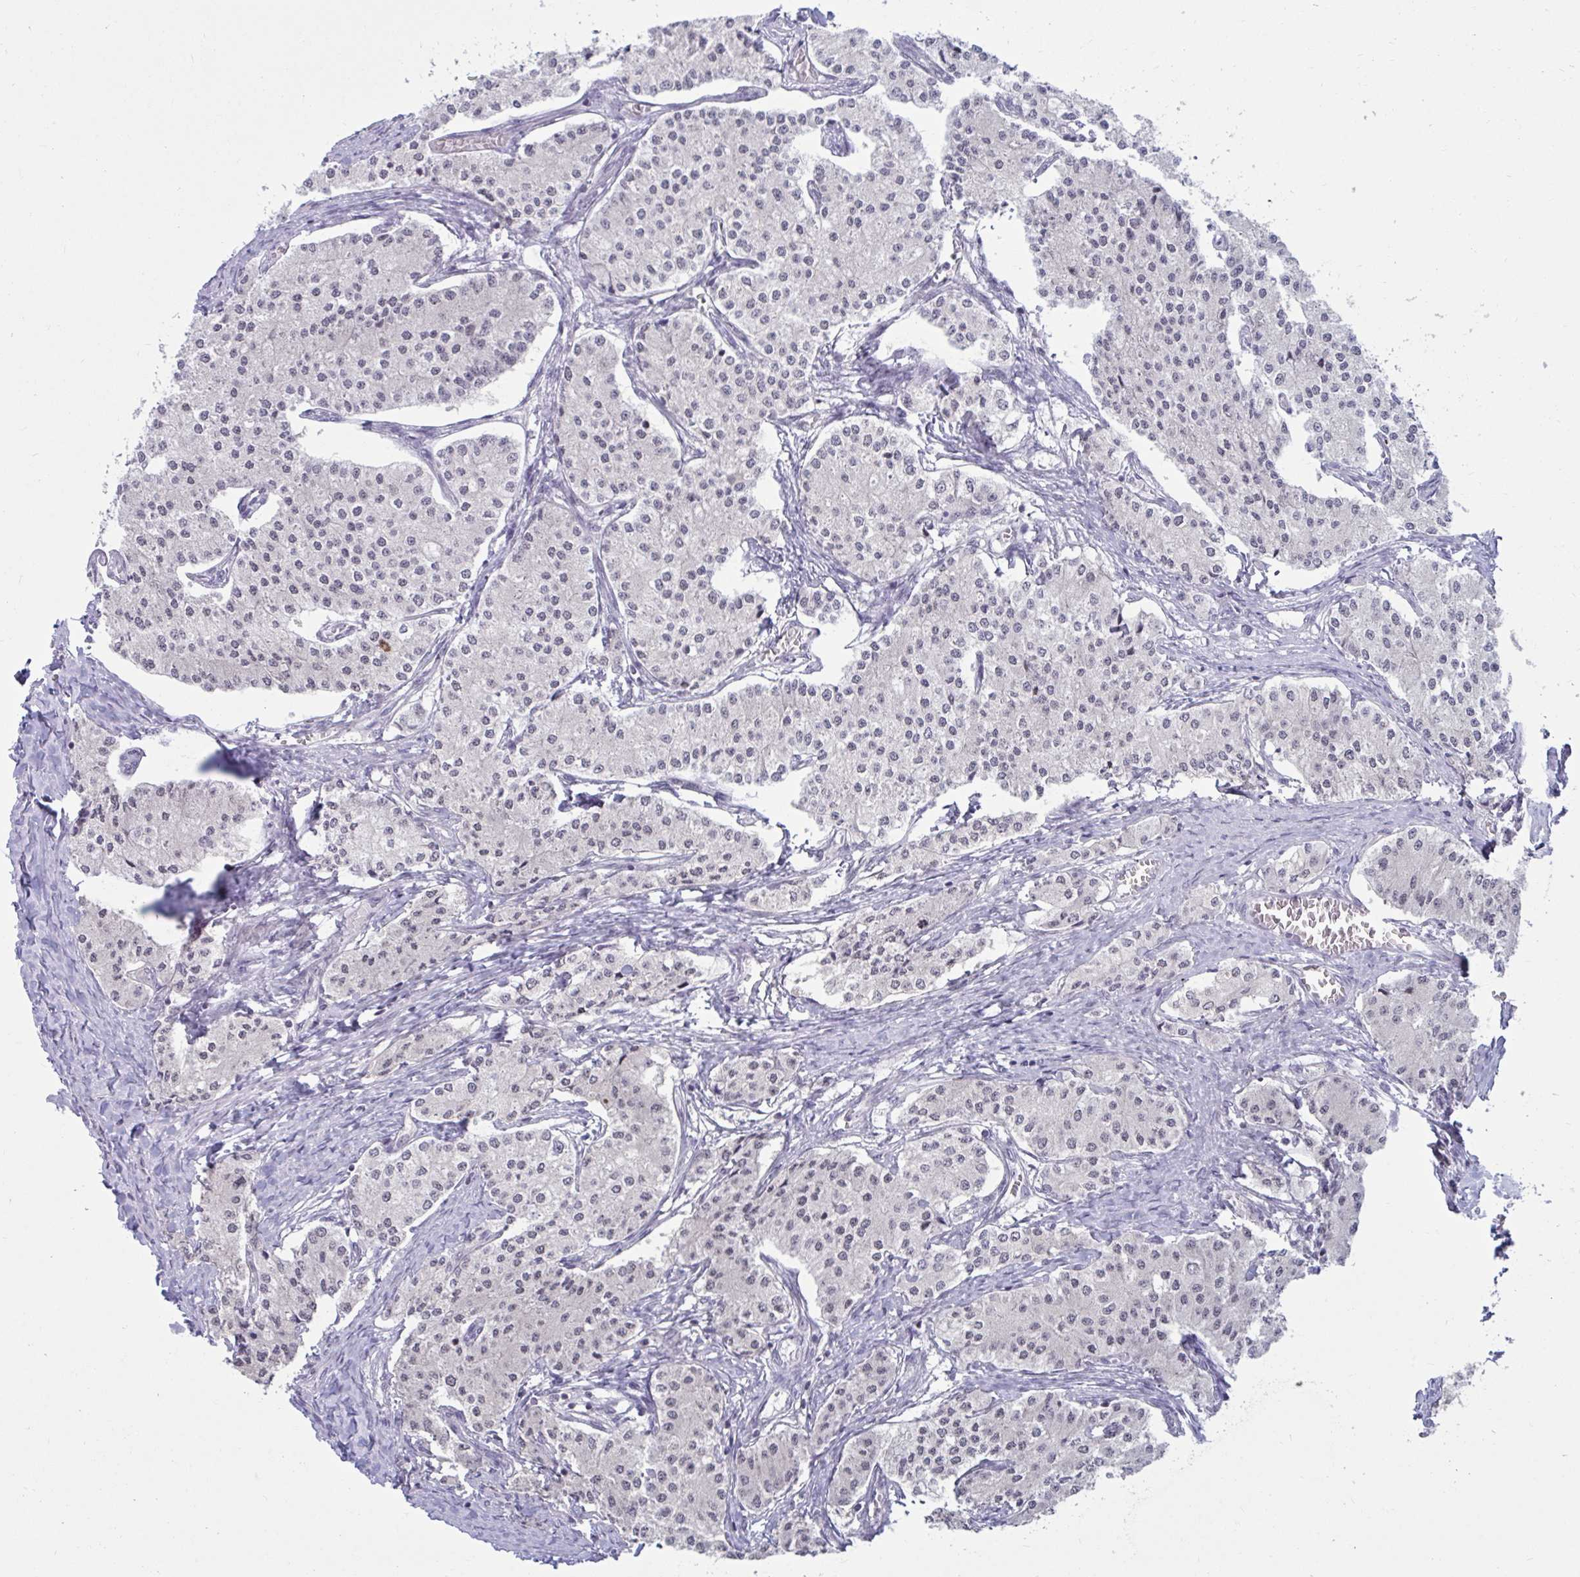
{"staining": {"intensity": "negative", "quantity": "none", "location": "none"}, "tissue": "carcinoid", "cell_type": "Tumor cells", "image_type": "cancer", "snomed": [{"axis": "morphology", "description": "Carcinoid, malignant, NOS"}, {"axis": "topography", "description": "Colon"}], "caption": "Tumor cells show no significant expression in carcinoid.", "gene": "ARPP19", "patient": {"sex": "female", "age": 52}}